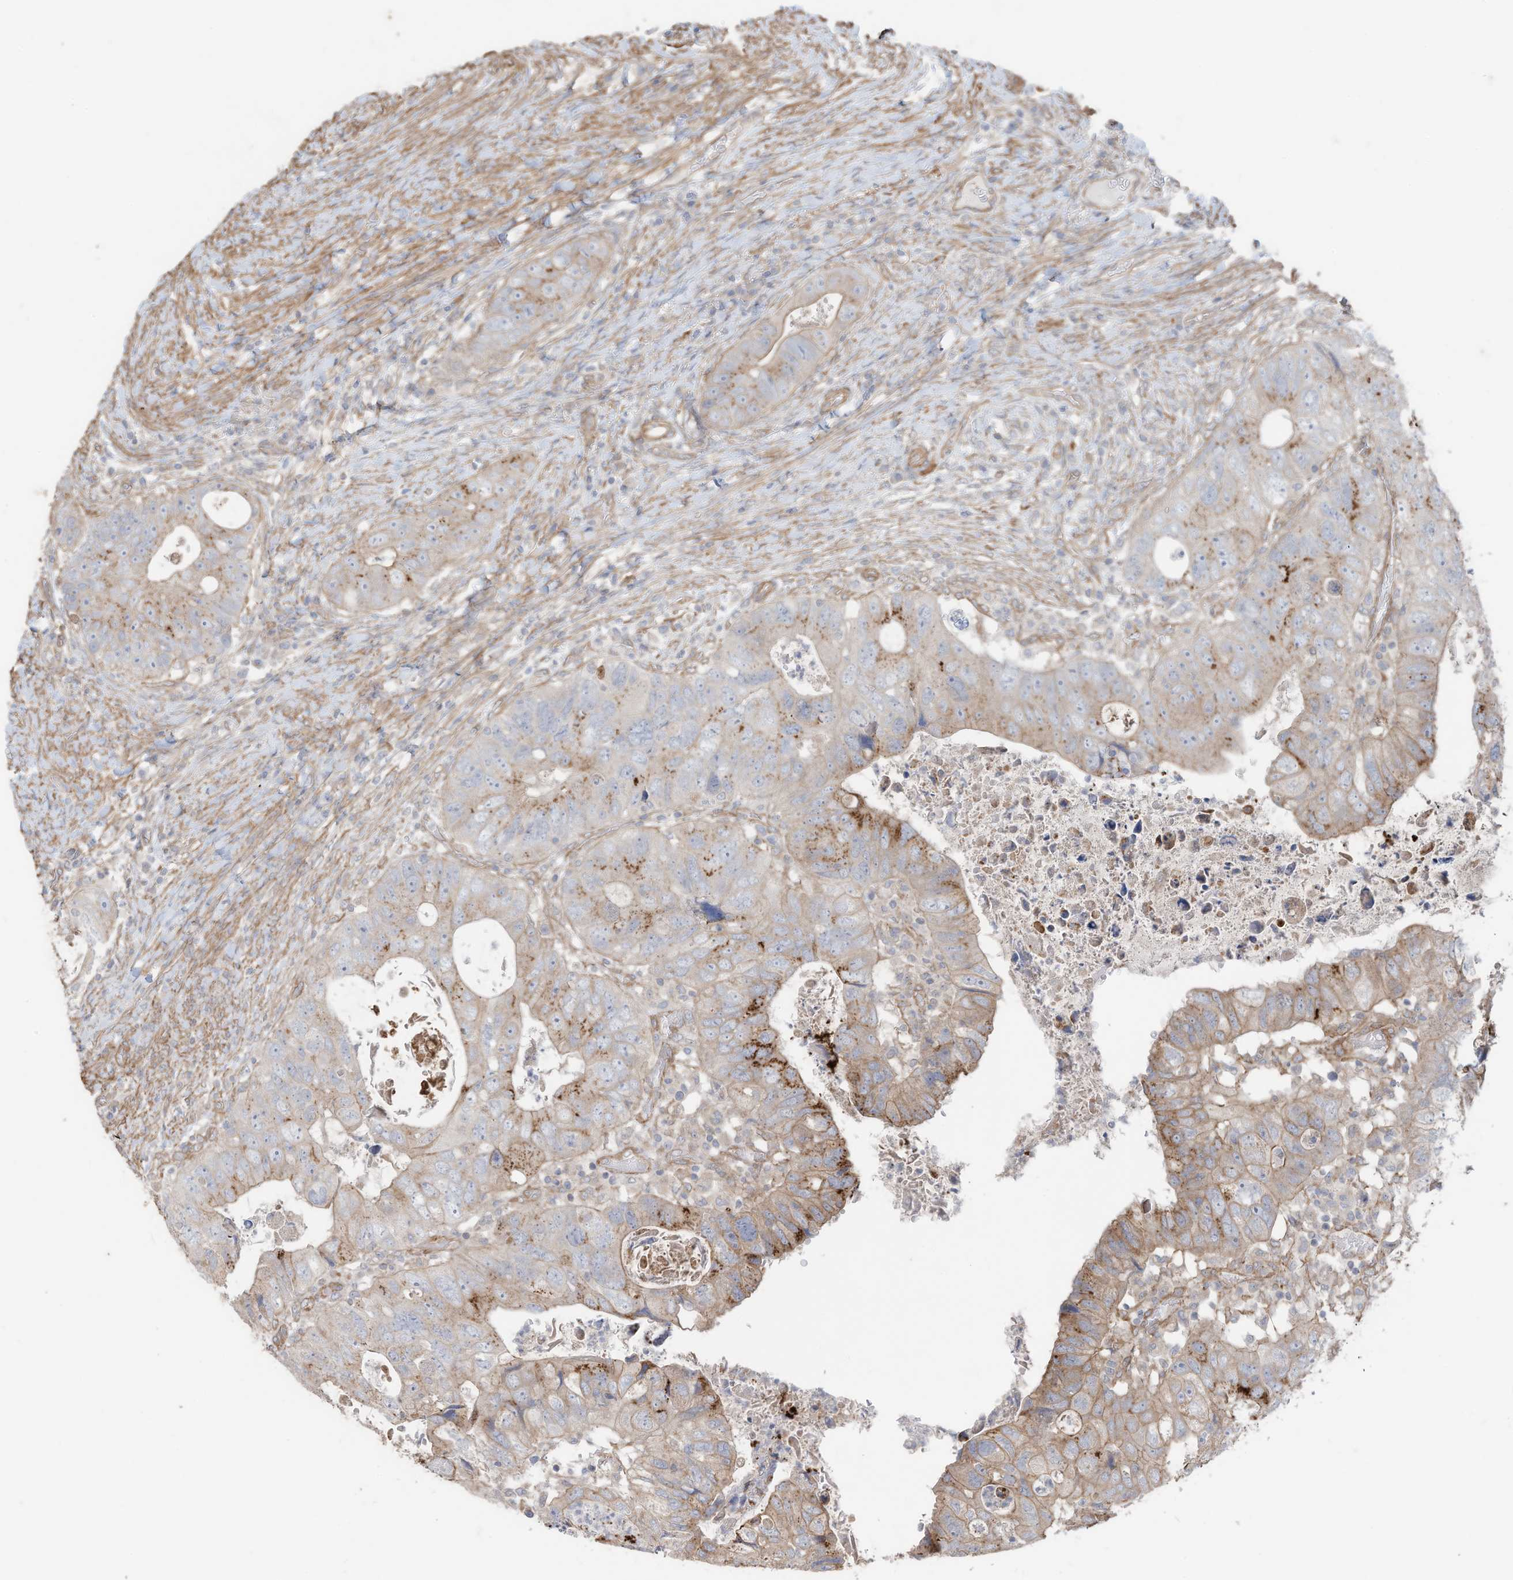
{"staining": {"intensity": "moderate", "quantity": "<25%", "location": "cytoplasmic/membranous"}, "tissue": "colorectal cancer", "cell_type": "Tumor cells", "image_type": "cancer", "snomed": [{"axis": "morphology", "description": "Adenocarcinoma, NOS"}, {"axis": "topography", "description": "Rectum"}], "caption": "Colorectal cancer (adenocarcinoma) tissue exhibits moderate cytoplasmic/membranous positivity in about <25% of tumor cells, visualized by immunohistochemistry. The staining is performed using DAB (3,3'-diaminobenzidine) brown chromogen to label protein expression. The nuclei are counter-stained blue using hematoxylin.", "gene": "SLC17A7", "patient": {"sex": "male", "age": 59}}